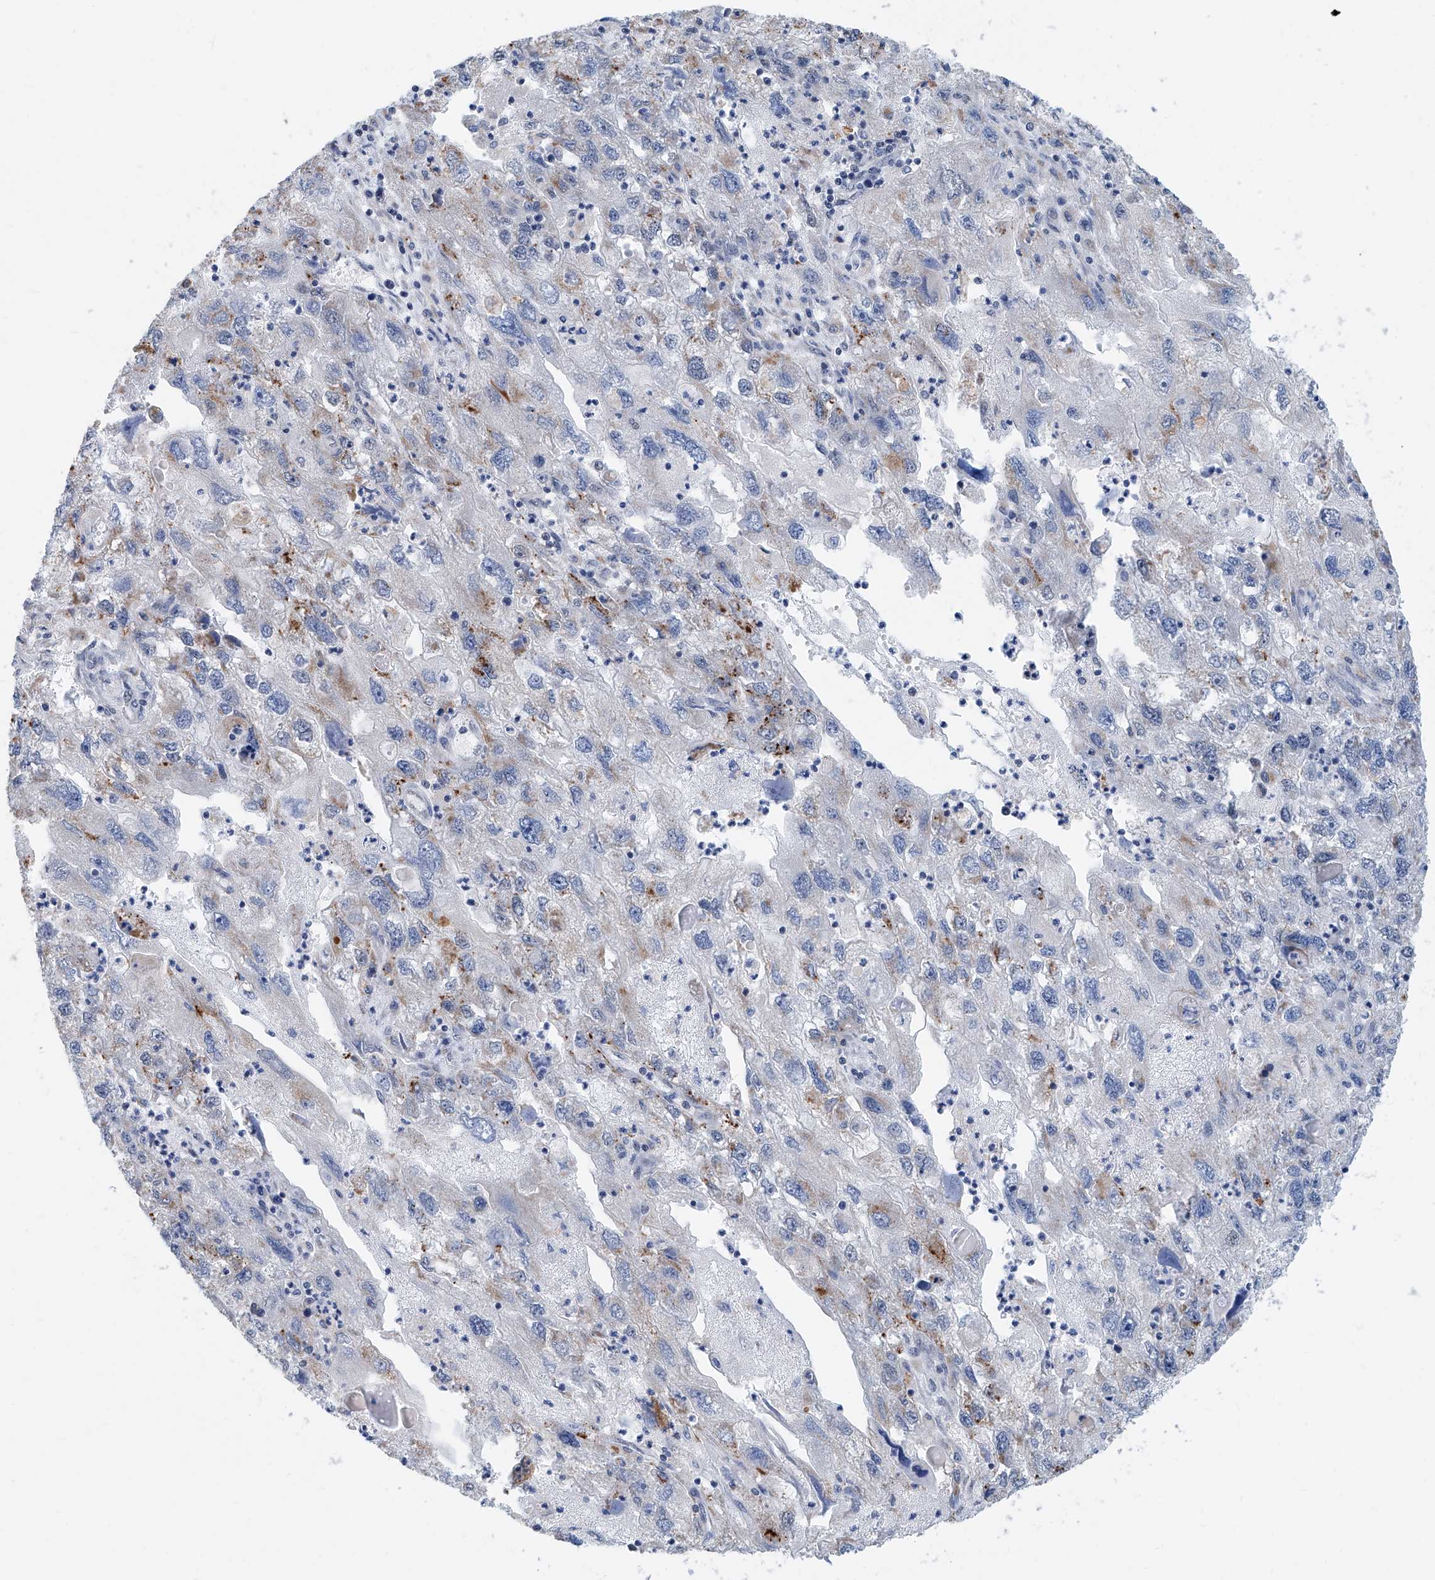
{"staining": {"intensity": "moderate", "quantity": "<25%", "location": "cytoplasmic/membranous"}, "tissue": "endometrial cancer", "cell_type": "Tumor cells", "image_type": "cancer", "snomed": [{"axis": "morphology", "description": "Adenocarcinoma, NOS"}, {"axis": "topography", "description": "Endometrium"}], "caption": "Human endometrial cancer (adenocarcinoma) stained with a protein marker exhibits moderate staining in tumor cells.", "gene": "SDE2", "patient": {"sex": "female", "age": 49}}